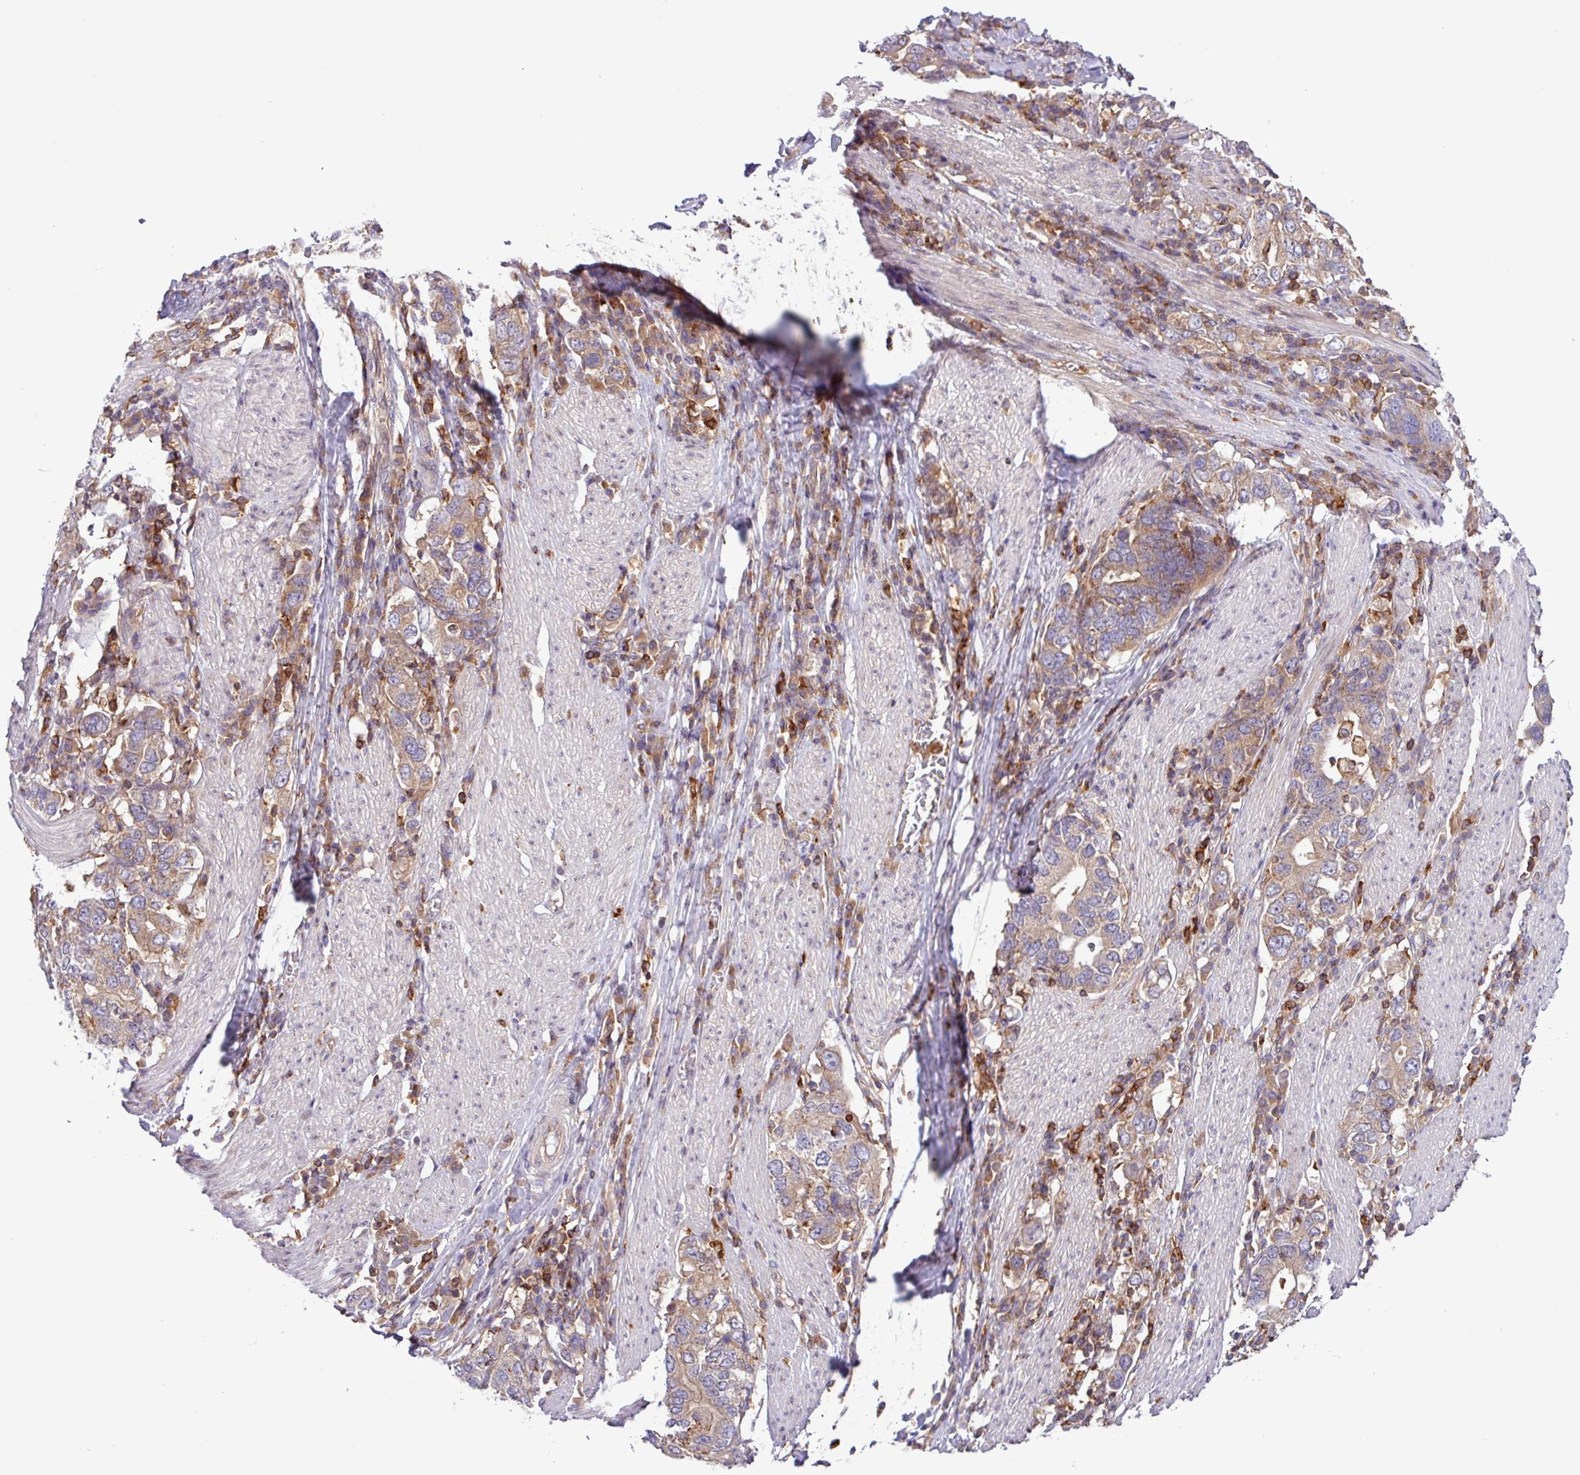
{"staining": {"intensity": "weak", "quantity": ">75%", "location": "cytoplasmic/membranous"}, "tissue": "stomach cancer", "cell_type": "Tumor cells", "image_type": "cancer", "snomed": [{"axis": "morphology", "description": "Adenocarcinoma, NOS"}, {"axis": "topography", "description": "Stomach, upper"}, {"axis": "topography", "description": "Stomach"}], "caption": "Human adenocarcinoma (stomach) stained with a protein marker shows weak staining in tumor cells.", "gene": "ACTR3", "patient": {"sex": "male", "age": 62}}